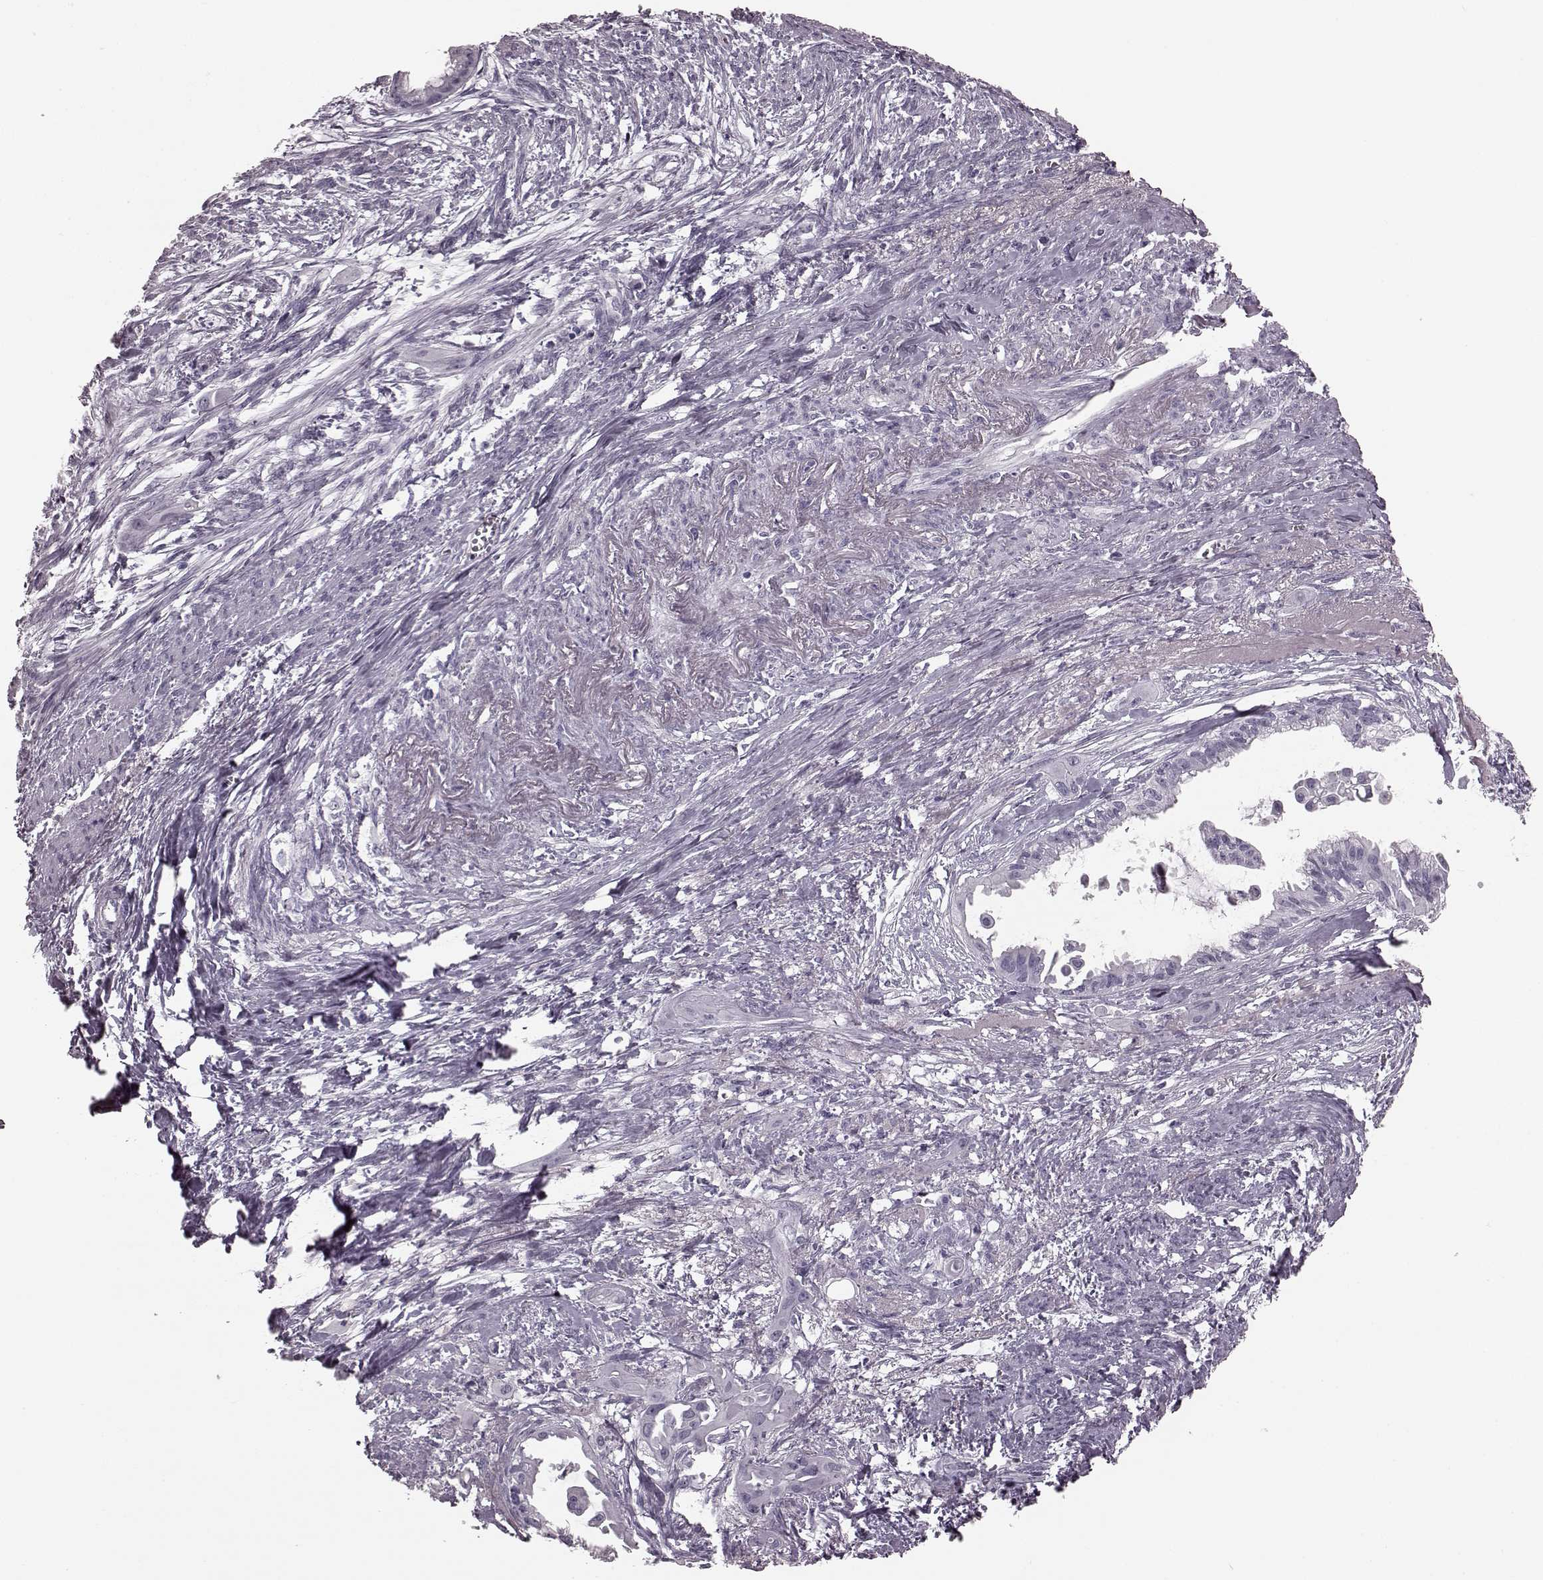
{"staining": {"intensity": "negative", "quantity": "none", "location": "none"}, "tissue": "endometrial cancer", "cell_type": "Tumor cells", "image_type": "cancer", "snomed": [{"axis": "morphology", "description": "Adenocarcinoma, NOS"}, {"axis": "topography", "description": "Endometrium"}], "caption": "There is no significant staining in tumor cells of endometrial adenocarcinoma.", "gene": "TRPM1", "patient": {"sex": "female", "age": 86}}